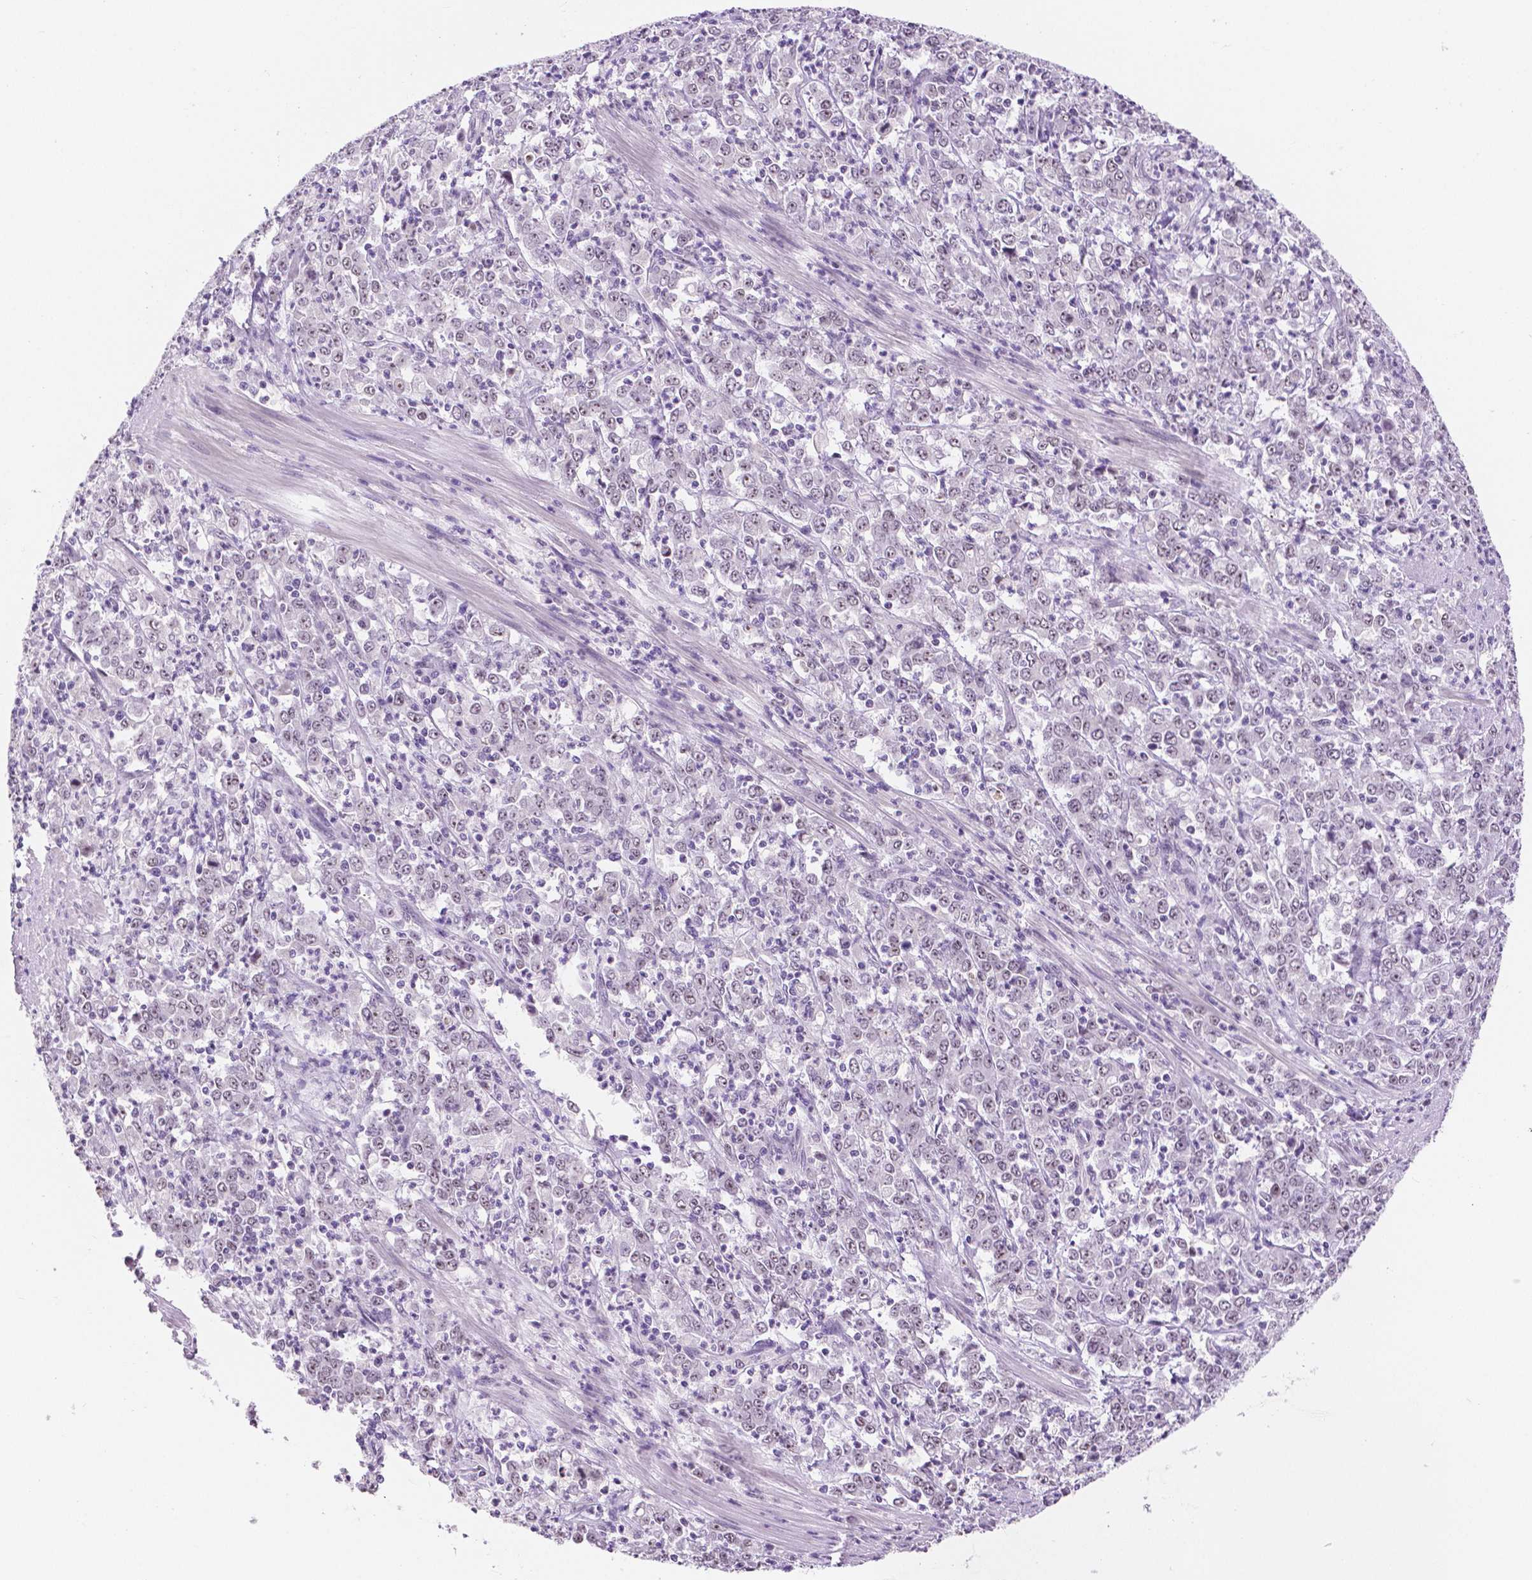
{"staining": {"intensity": "weak", "quantity": "<25%", "location": "nuclear"}, "tissue": "stomach cancer", "cell_type": "Tumor cells", "image_type": "cancer", "snomed": [{"axis": "morphology", "description": "Adenocarcinoma, NOS"}, {"axis": "topography", "description": "Stomach, lower"}], "caption": "Image shows no significant protein staining in tumor cells of stomach cancer (adenocarcinoma).", "gene": "NHP2", "patient": {"sex": "female", "age": 71}}